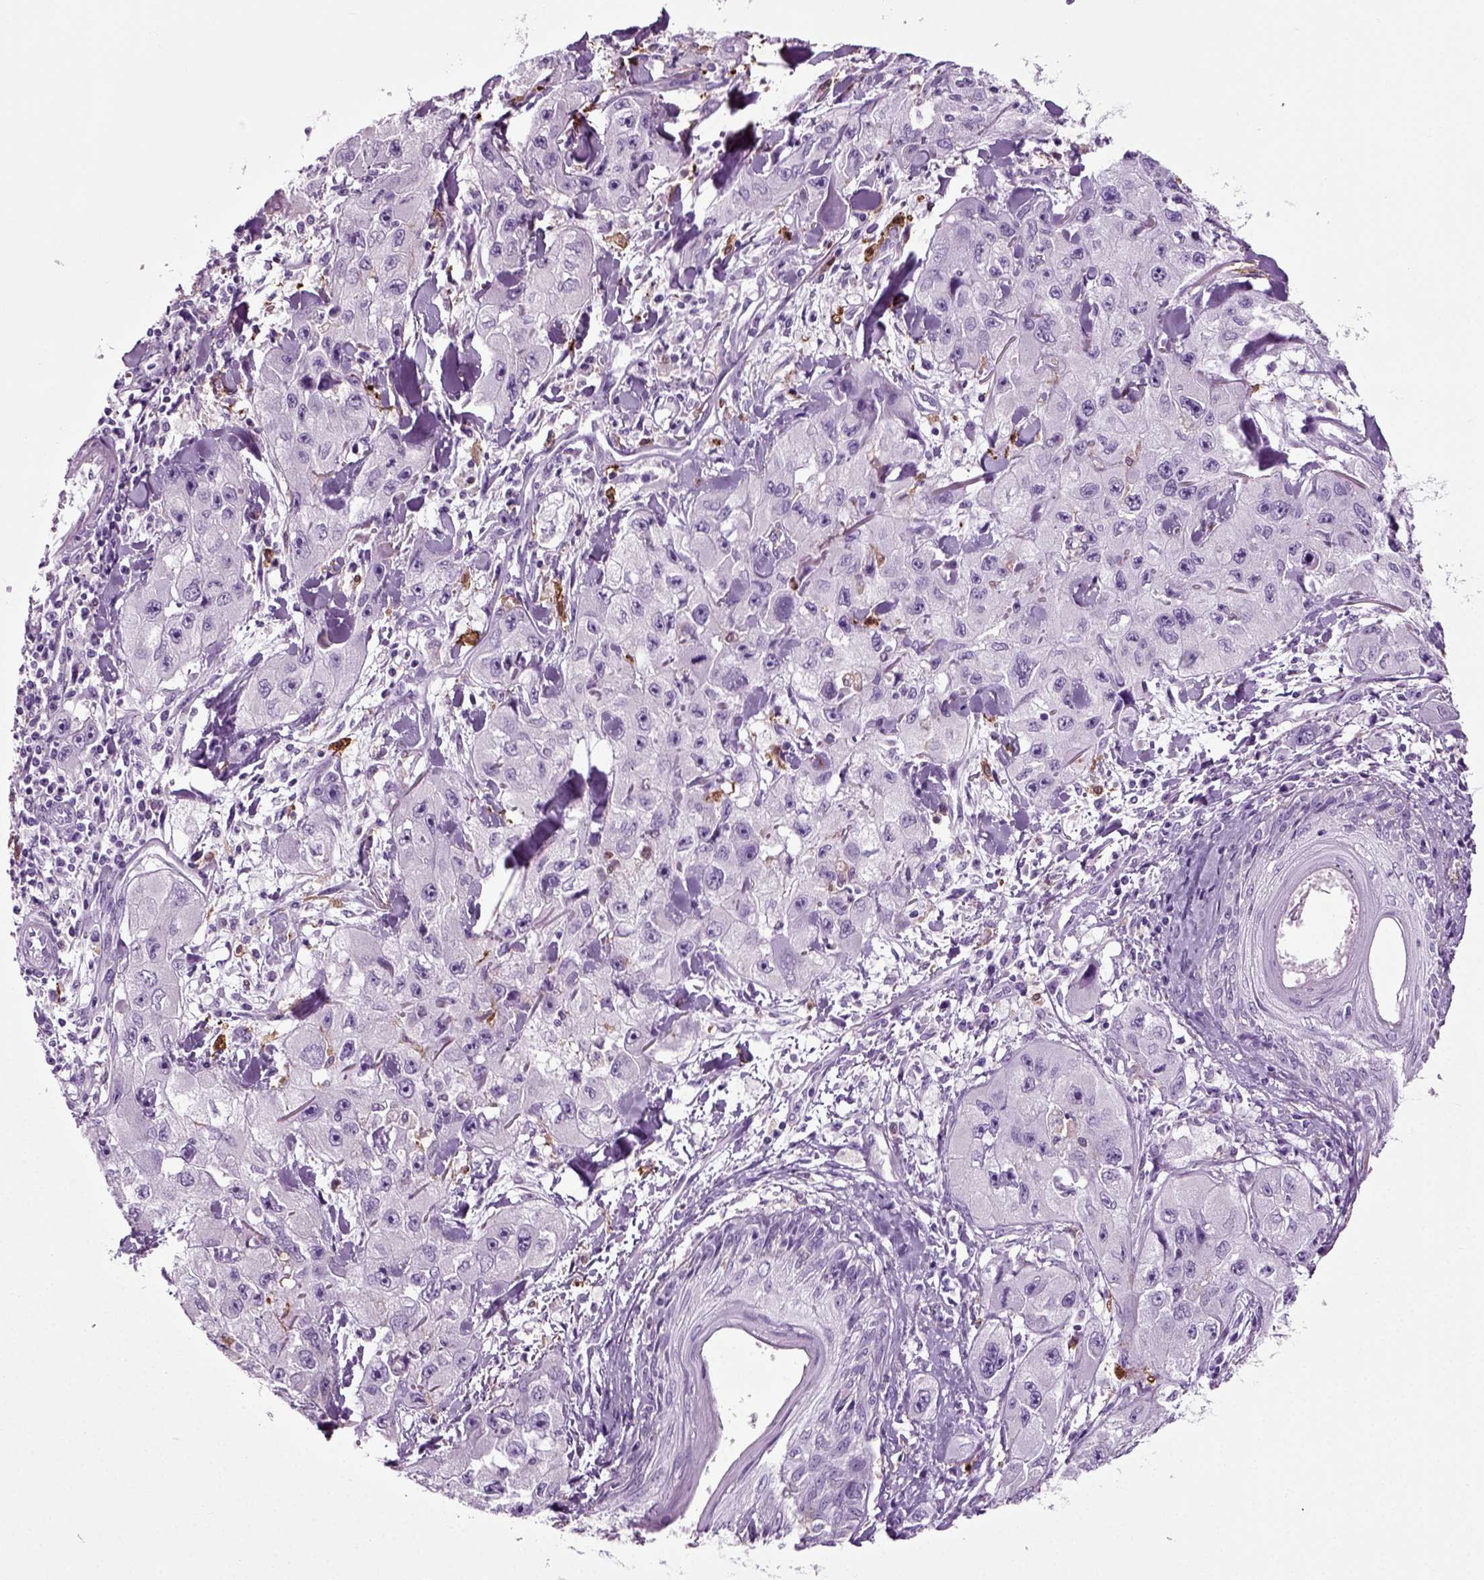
{"staining": {"intensity": "negative", "quantity": "none", "location": "none"}, "tissue": "skin cancer", "cell_type": "Tumor cells", "image_type": "cancer", "snomed": [{"axis": "morphology", "description": "Squamous cell carcinoma, NOS"}, {"axis": "topography", "description": "Skin"}, {"axis": "topography", "description": "Subcutis"}], "caption": "Protein analysis of squamous cell carcinoma (skin) shows no significant staining in tumor cells. The staining was performed using DAB to visualize the protein expression in brown, while the nuclei were stained in blue with hematoxylin (Magnification: 20x).", "gene": "DNAH10", "patient": {"sex": "male", "age": 73}}